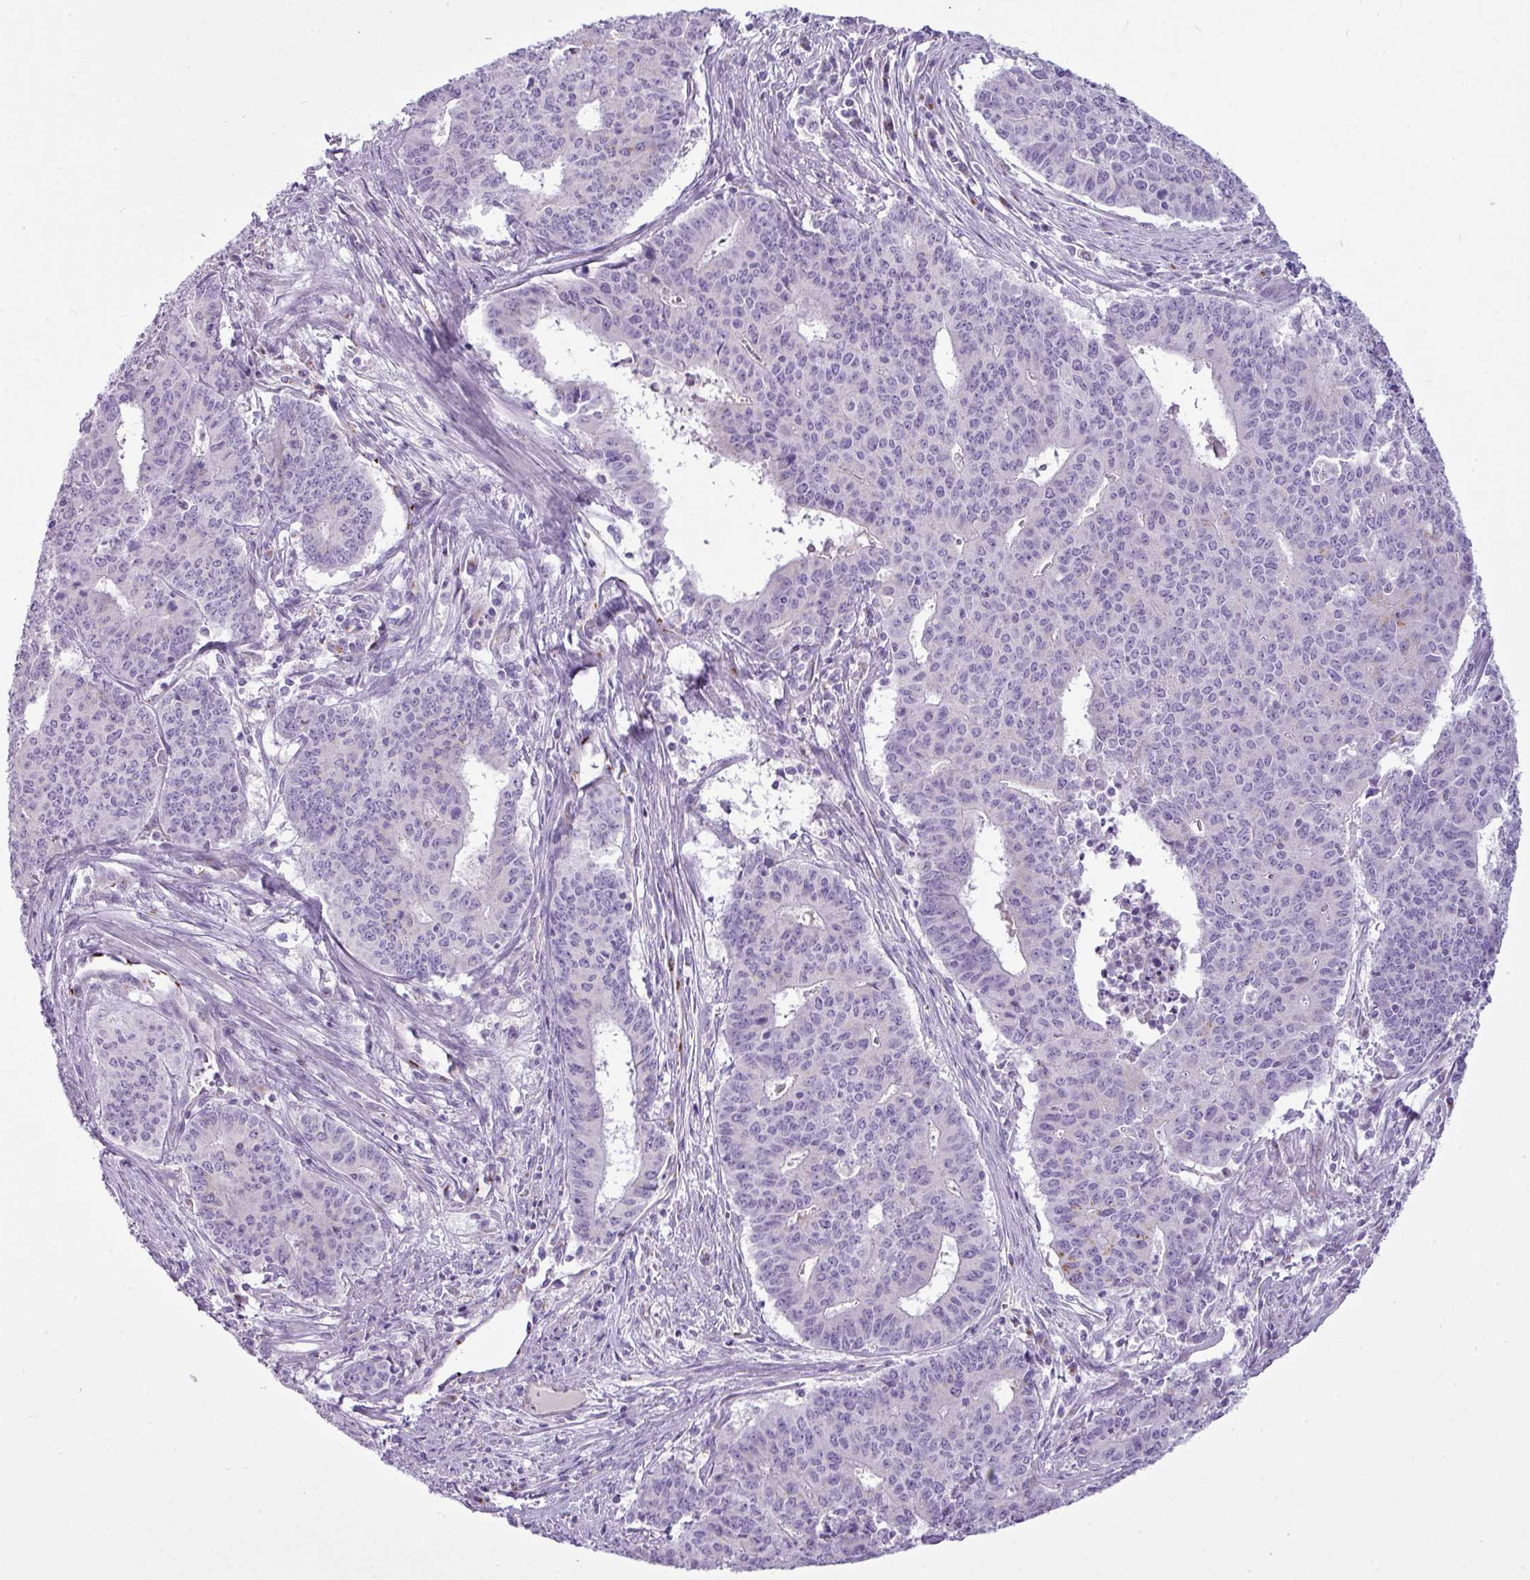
{"staining": {"intensity": "negative", "quantity": "none", "location": "none"}, "tissue": "endometrial cancer", "cell_type": "Tumor cells", "image_type": "cancer", "snomed": [{"axis": "morphology", "description": "Adenocarcinoma, NOS"}, {"axis": "topography", "description": "Endometrium"}], "caption": "Immunohistochemistry image of adenocarcinoma (endometrial) stained for a protein (brown), which reveals no expression in tumor cells.", "gene": "FAM43A", "patient": {"sex": "female", "age": 59}}